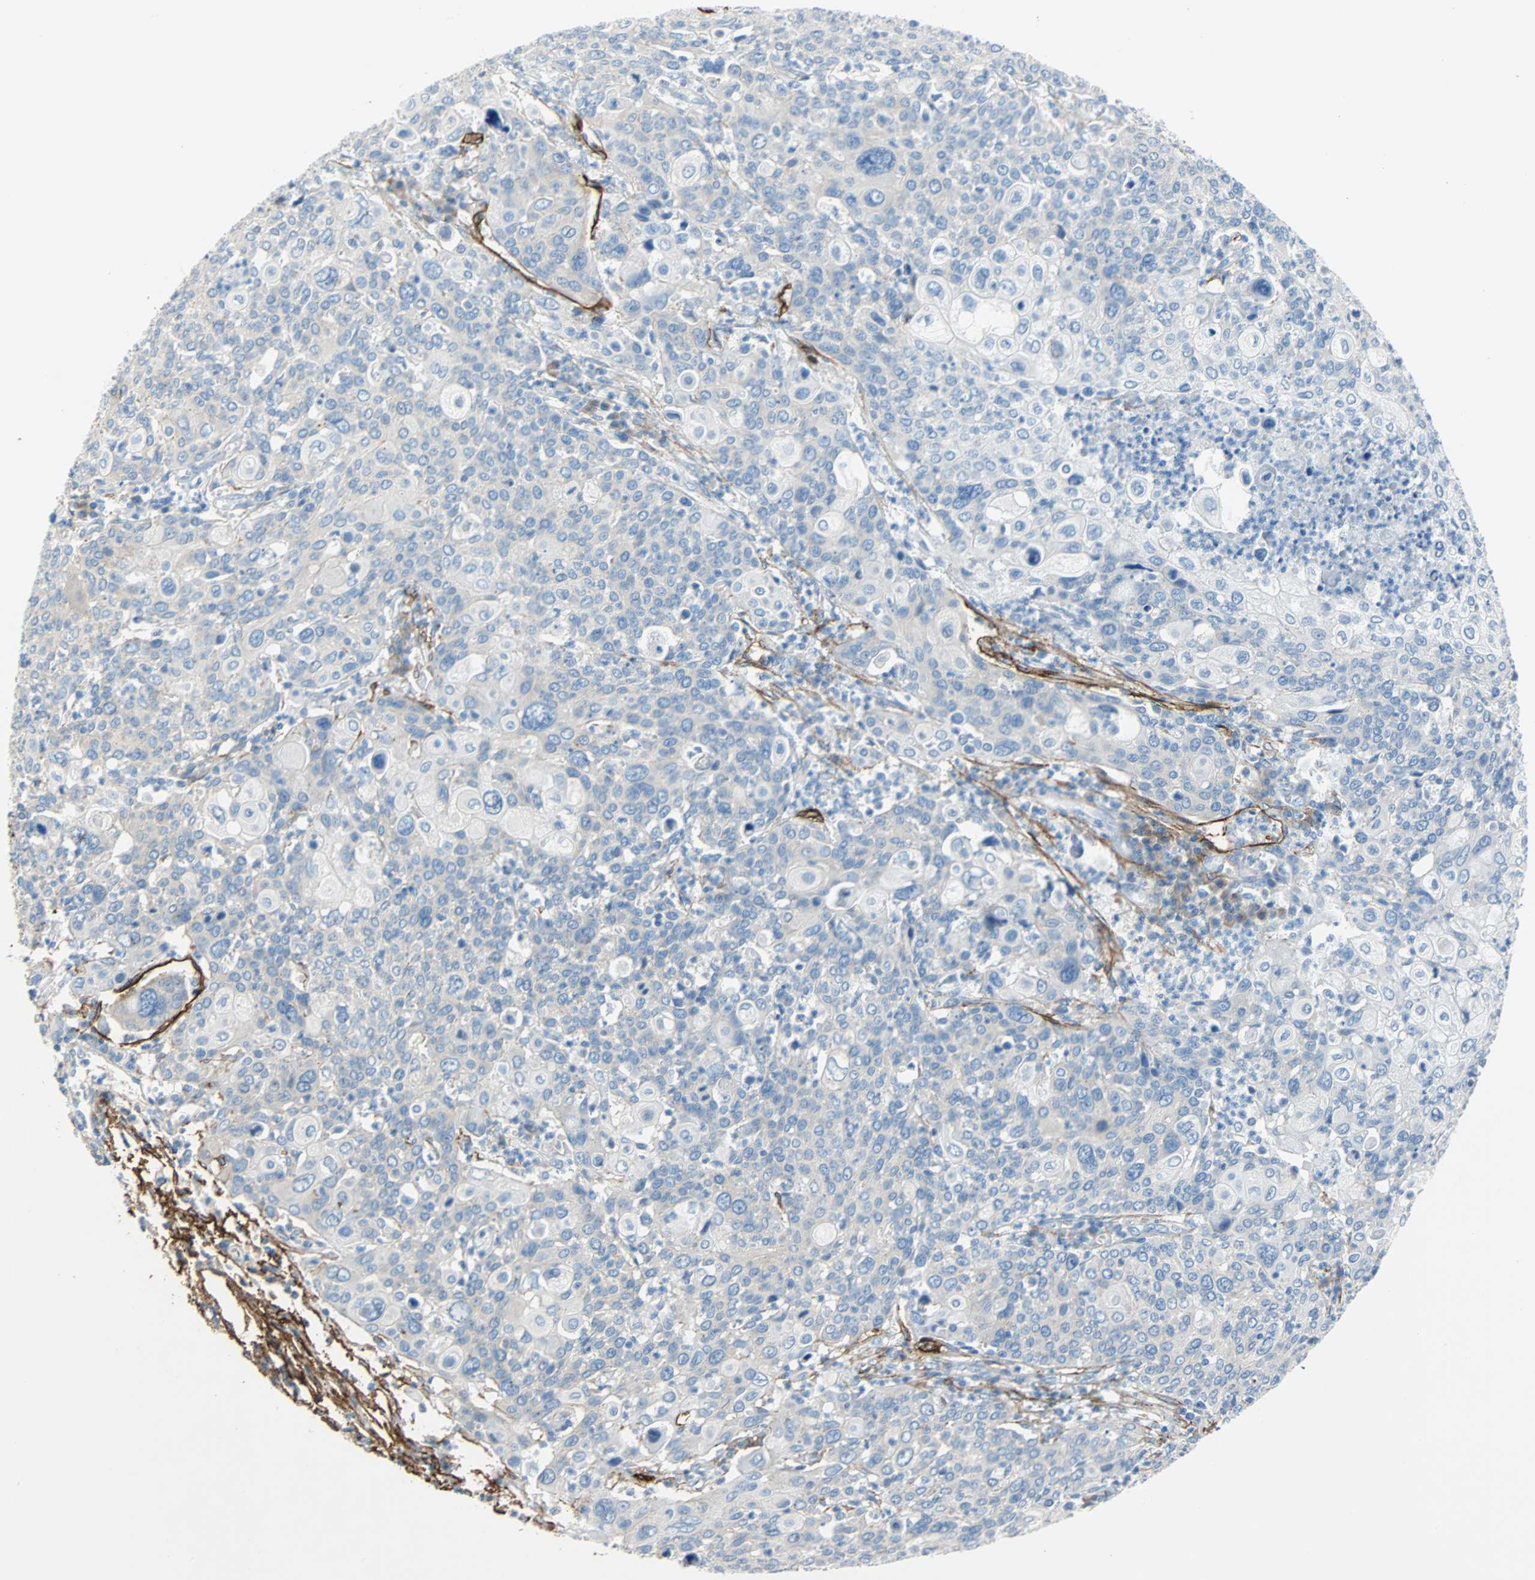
{"staining": {"intensity": "negative", "quantity": "none", "location": "none"}, "tissue": "cervical cancer", "cell_type": "Tumor cells", "image_type": "cancer", "snomed": [{"axis": "morphology", "description": "Squamous cell carcinoma, NOS"}, {"axis": "topography", "description": "Cervix"}], "caption": "Cervical cancer stained for a protein using IHC exhibits no positivity tumor cells.", "gene": "PDPN", "patient": {"sex": "female", "age": 40}}